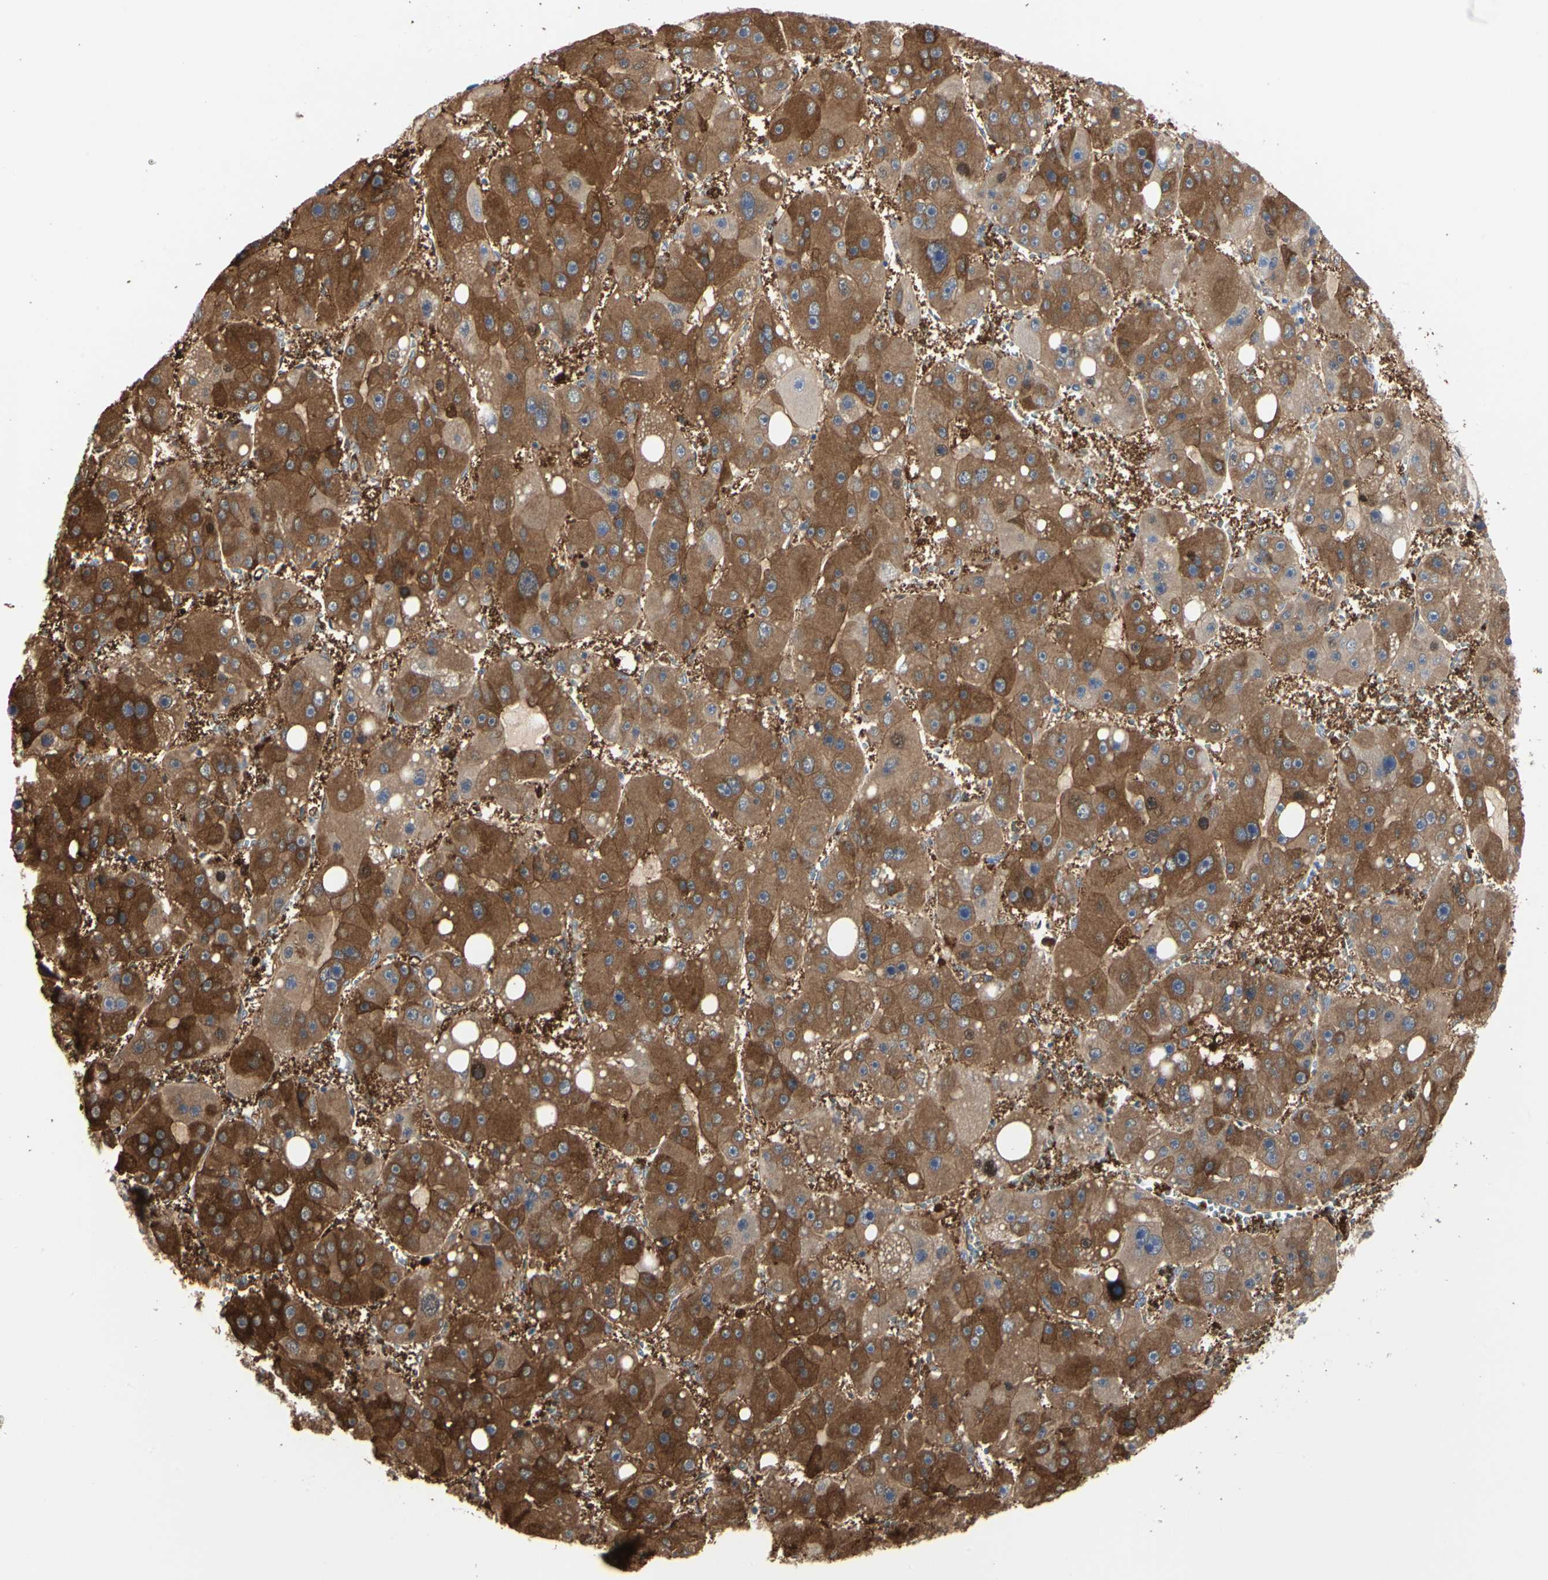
{"staining": {"intensity": "moderate", "quantity": ">75%", "location": "cytoplasmic/membranous"}, "tissue": "liver cancer", "cell_type": "Tumor cells", "image_type": "cancer", "snomed": [{"axis": "morphology", "description": "Carcinoma, Hepatocellular, NOS"}, {"axis": "topography", "description": "Liver"}], "caption": "Immunohistochemistry (DAB) staining of liver cancer shows moderate cytoplasmic/membranous protein expression in about >75% of tumor cells.", "gene": "C3orf52", "patient": {"sex": "female", "age": 61}}